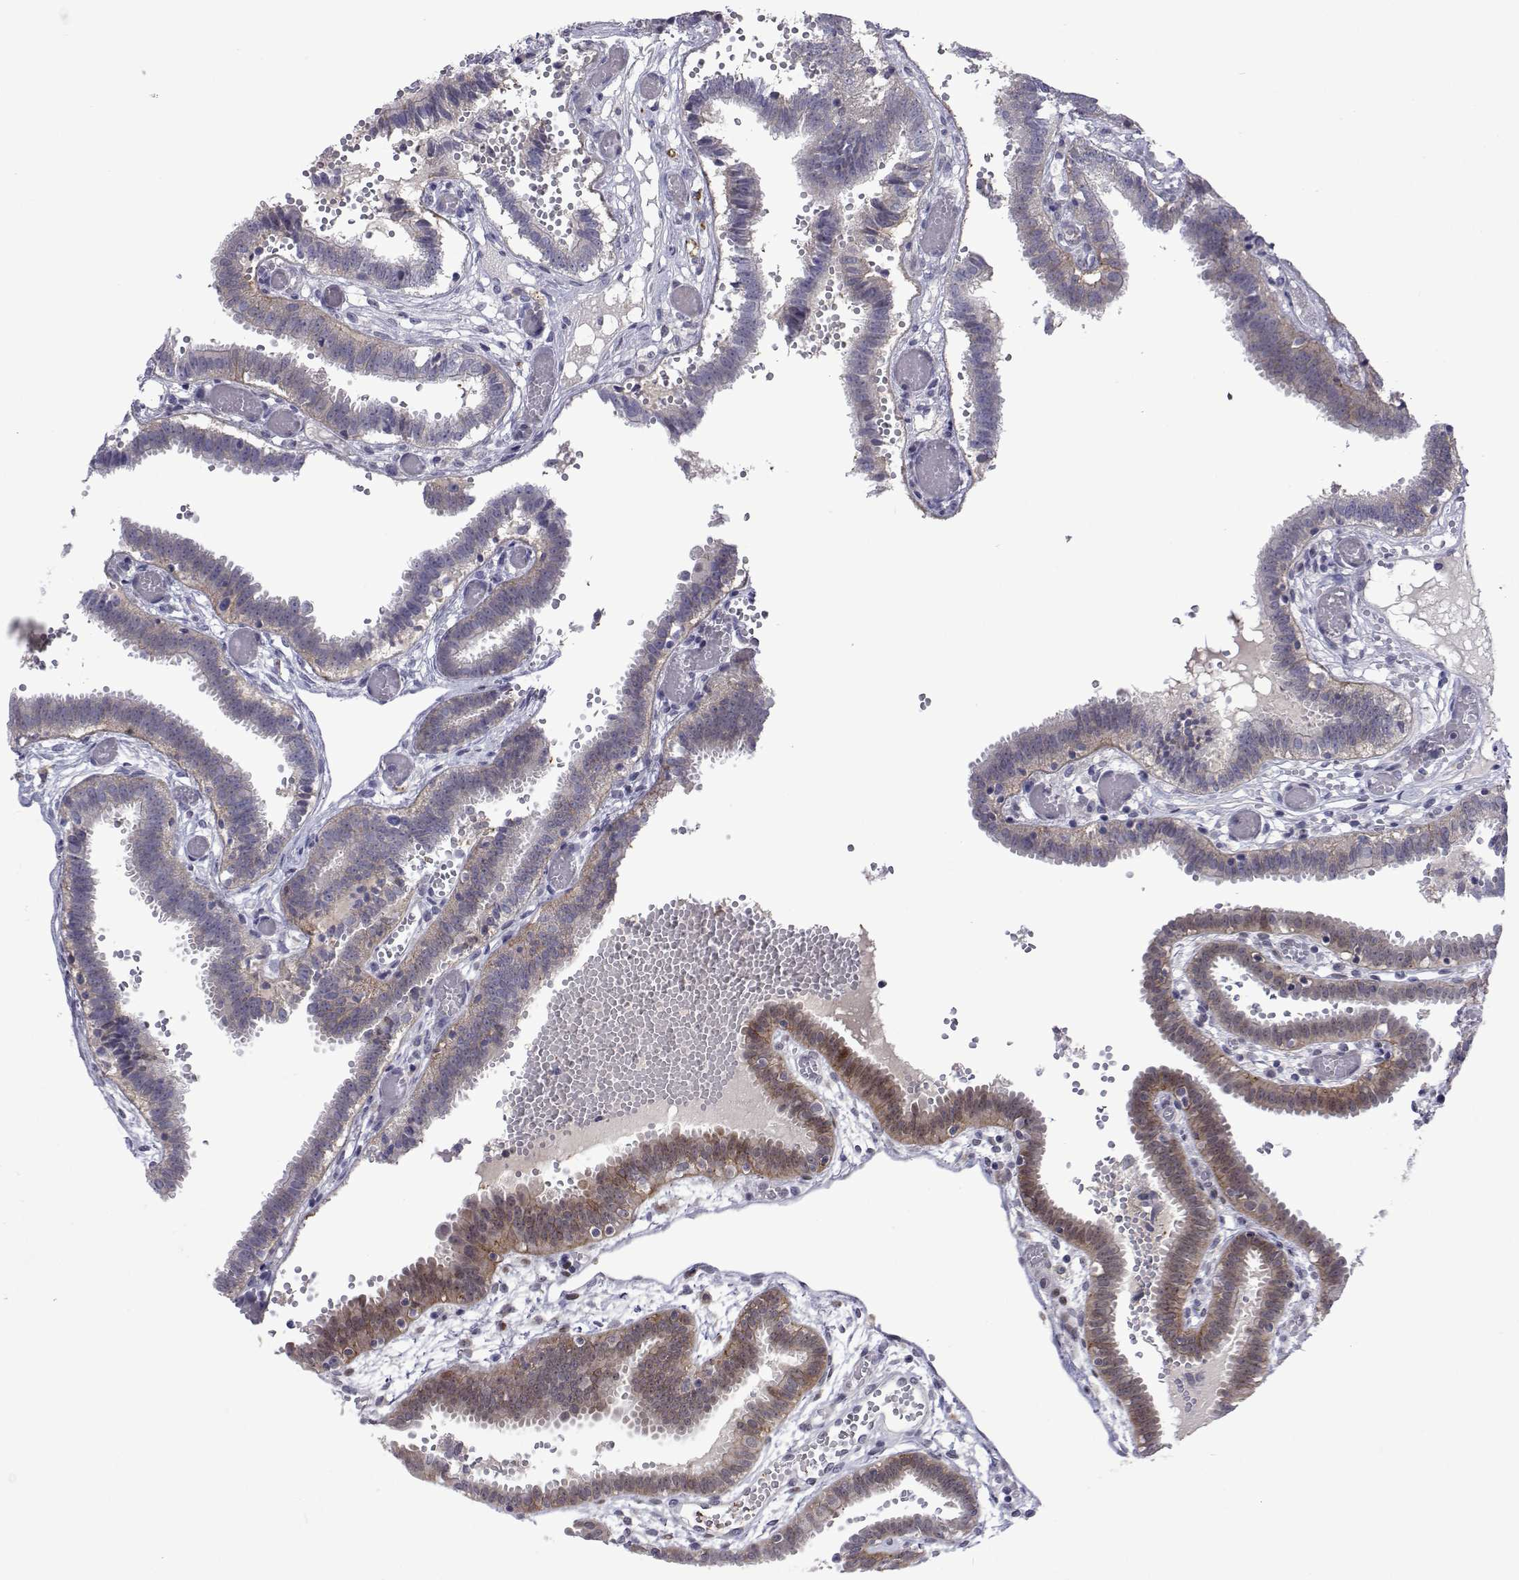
{"staining": {"intensity": "weak", "quantity": "25%-75%", "location": "cytoplasmic/membranous,nuclear"}, "tissue": "fallopian tube", "cell_type": "Glandular cells", "image_type": "normal", "snomed": [{"axis": "morphology", "description": "Normal tissue, NOS"}, {"axis": "topography", "description": "Fallopian tube"}], "caption": "Normal fallopian tube was stained to show a protein in brown. There is low levels of weak cytoplasmic/membranous,nuclear positivity in about 25%-75% of glandular cells. (DAB (3,3'-diaminobenzidine) IHC, brown staining for protein, blue staining for nuclei).", "gene": "EFCAB3", "patient": {"sex": "female", "age": 37}}